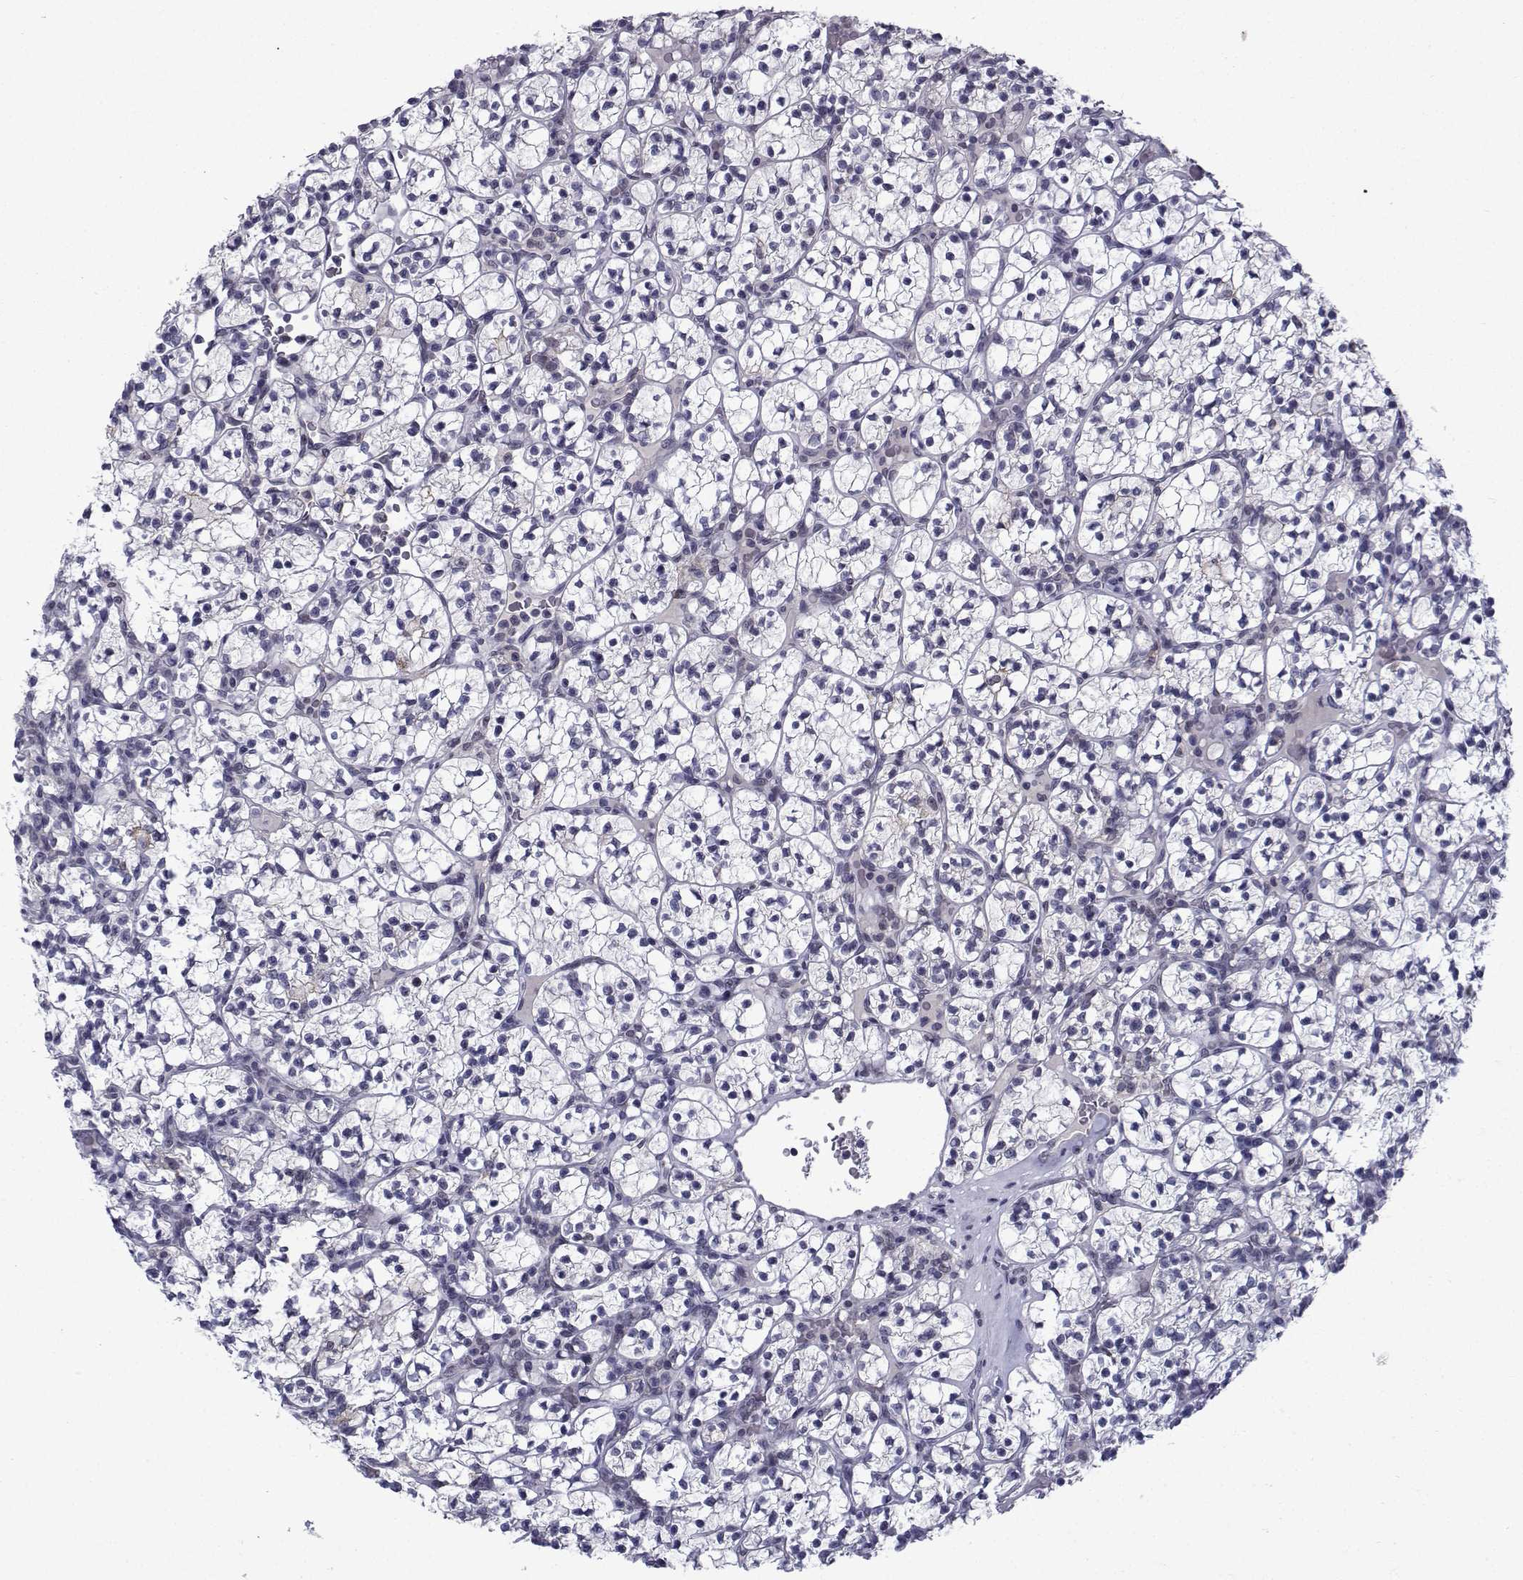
{"staining": {"intensity": "negative", "quantity": "none", "location": "none"}, "tissue": "renal cancer", "cell_type": "Tumor cells", "image_type": "cancer", "snomed": [{"axis": "morphology", "description": "Adenocarcinoma, NOS"}, {"axis": "topography", "description": "Kidney"}], "caption": "Immunohistochemistry of human adenocarcinoma (renal) demonstrates no positivity in tumor cells.", "gene": "RBM24", "patient": {"sex": "female", "age": 89}}